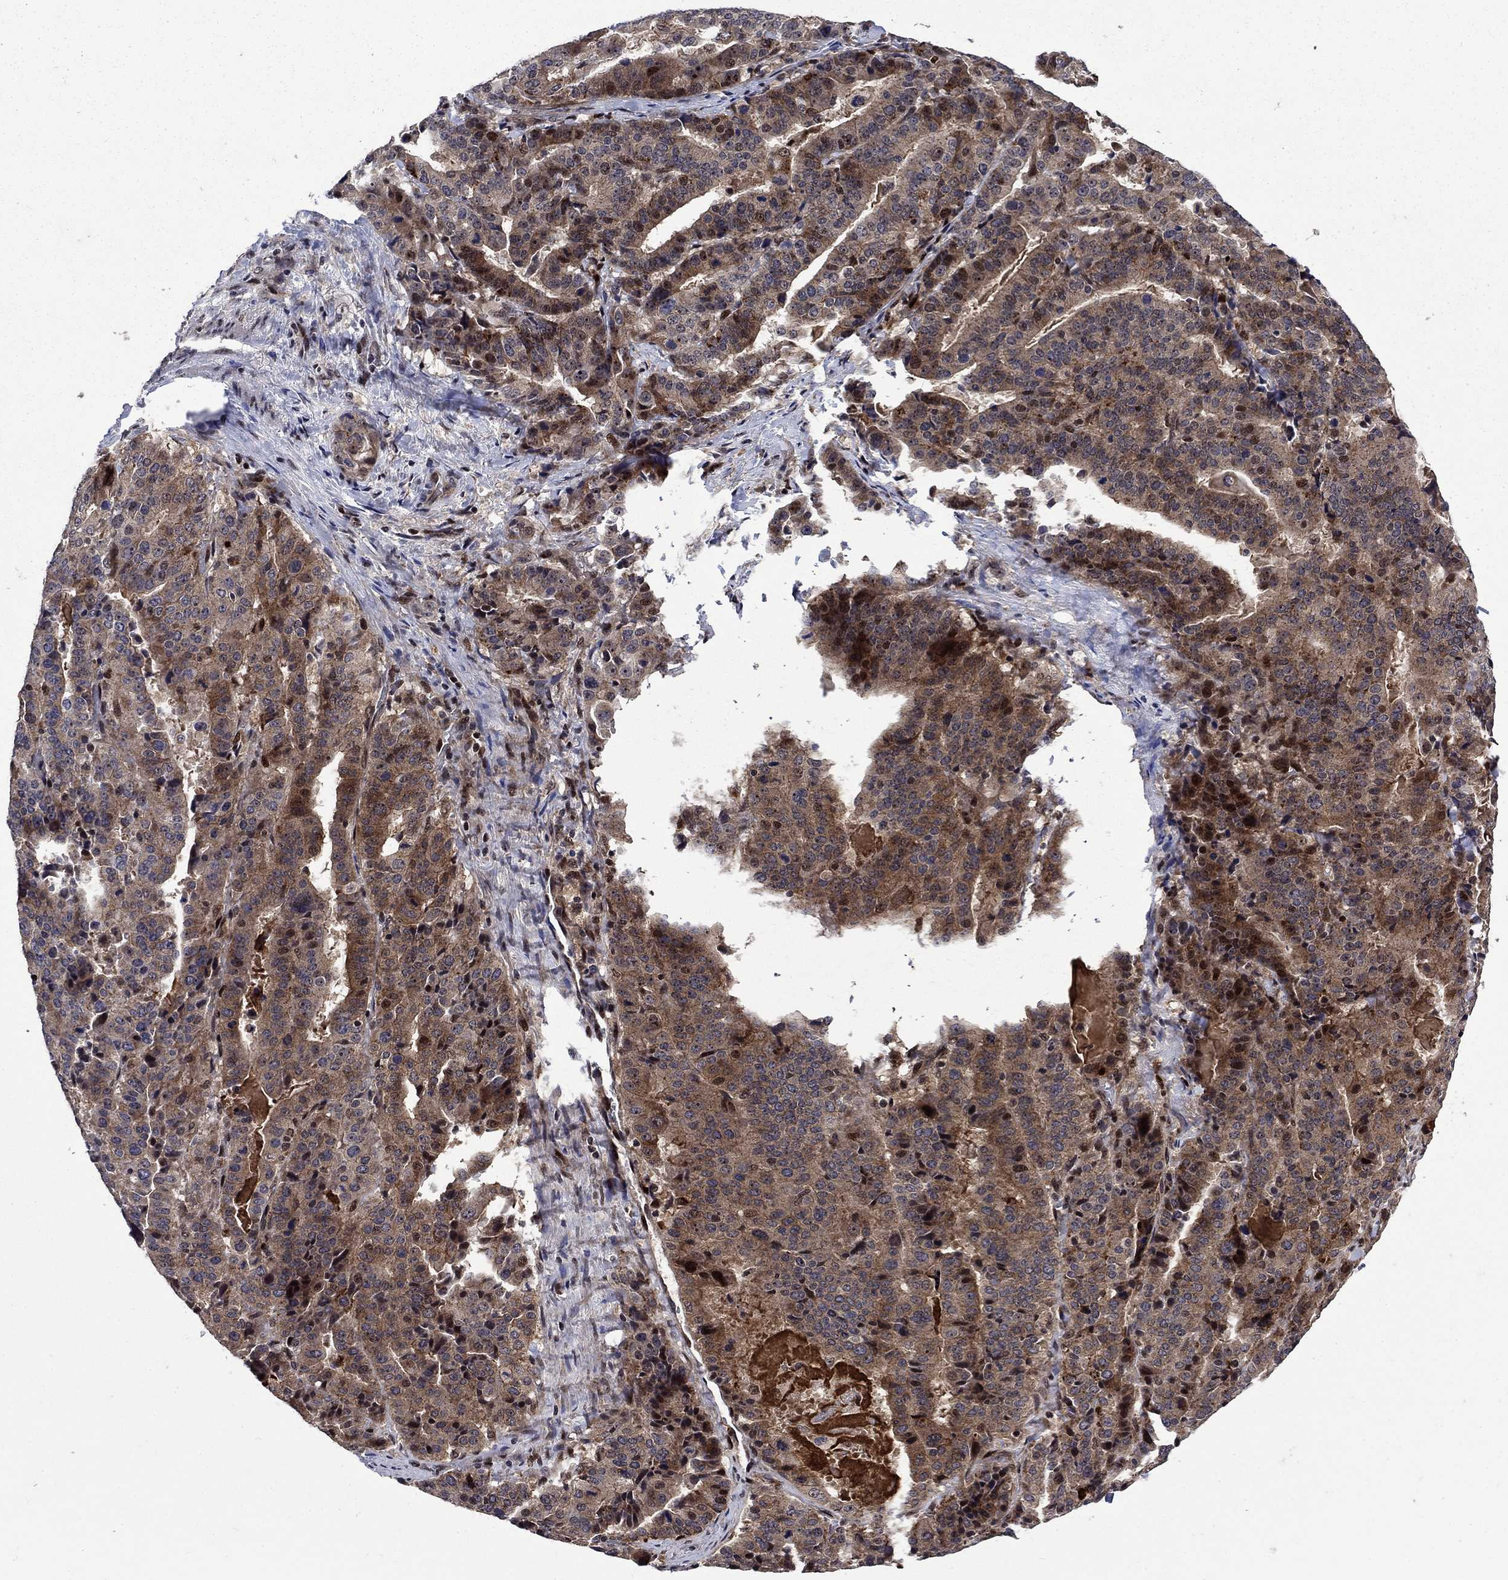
{"staining": {"intensity": "moderate", "quantity": "25%-75%", "location": "cytoplasmic/membranous,nuclear"}, "tissue": "stomach cancer", "cell_type": "Tumor cells", "image_type": "cancer", "snomed": [{"axis": "morphology", "description": "Adenocarcinoma, NOS"}, {"axis": "topography", "description": "Stomach"}], "caption": "IHC micrograph of adenocarcinoma (stomach) stained for a protein (brown), which shows medium levels of moderate cytoplasmic/membranous and nuclear expression in approximately 25%-75% of tumor cells.", "gene": "AGTPBP1", "patient": {"sex": "male", "age": 48}}